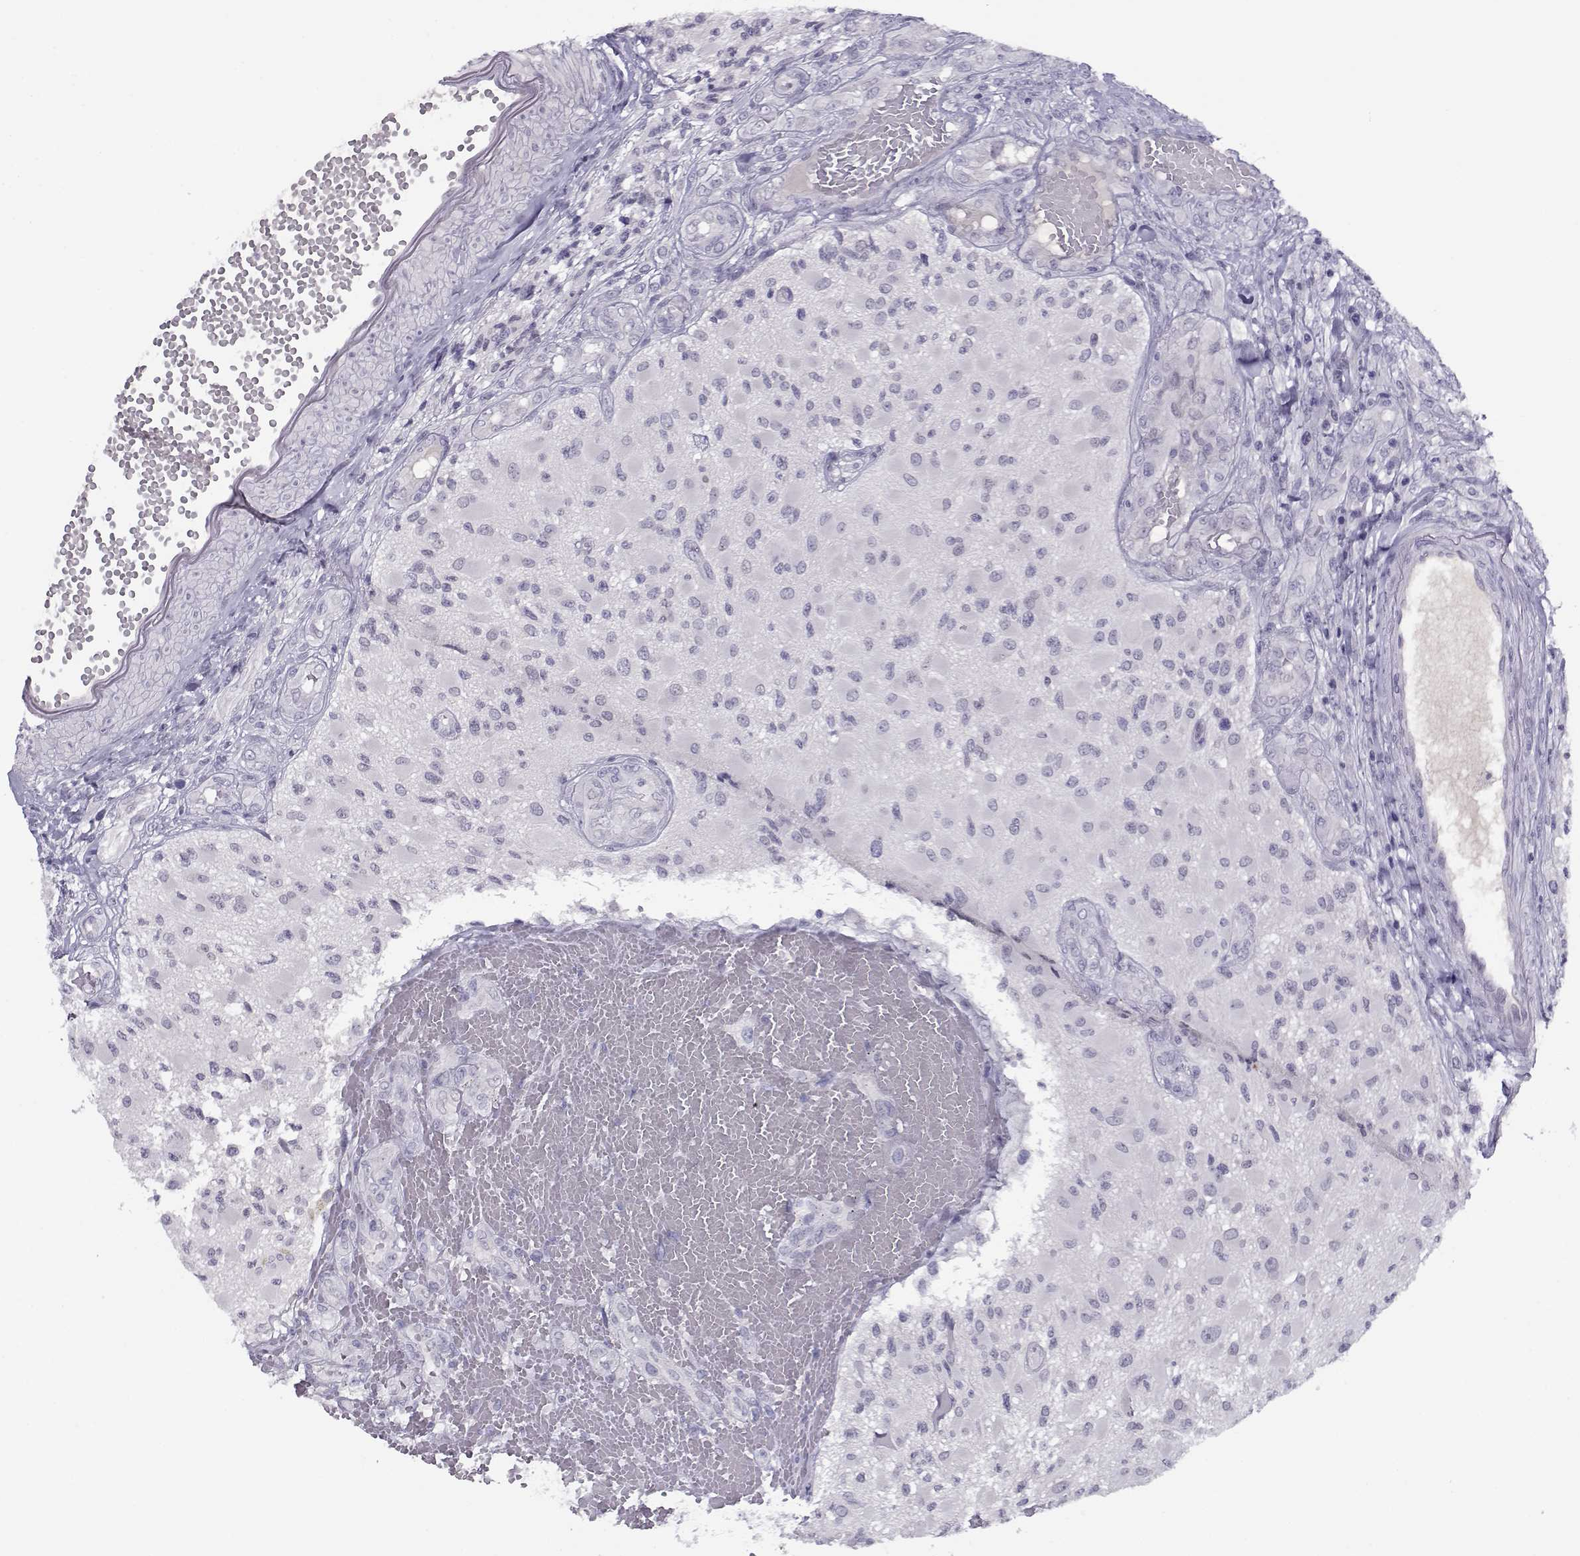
{"staining": {"intensity": "negative", "quantity": "none", "location": "none"}, "tissue": "glioma", "cell_type": "Tumor cells", "image_type": "cancer", "snomed": [{"axis": "morphology", "description": "Glioma, malignant, High grade"}, {"axis": "topography", "description": "Brain"}], "caption": "IHC of malignant high-grade glioma reveals no expression in tumor cells.", "gene": "CFAP77", "patient": {"sex": "female", "age": 63}}